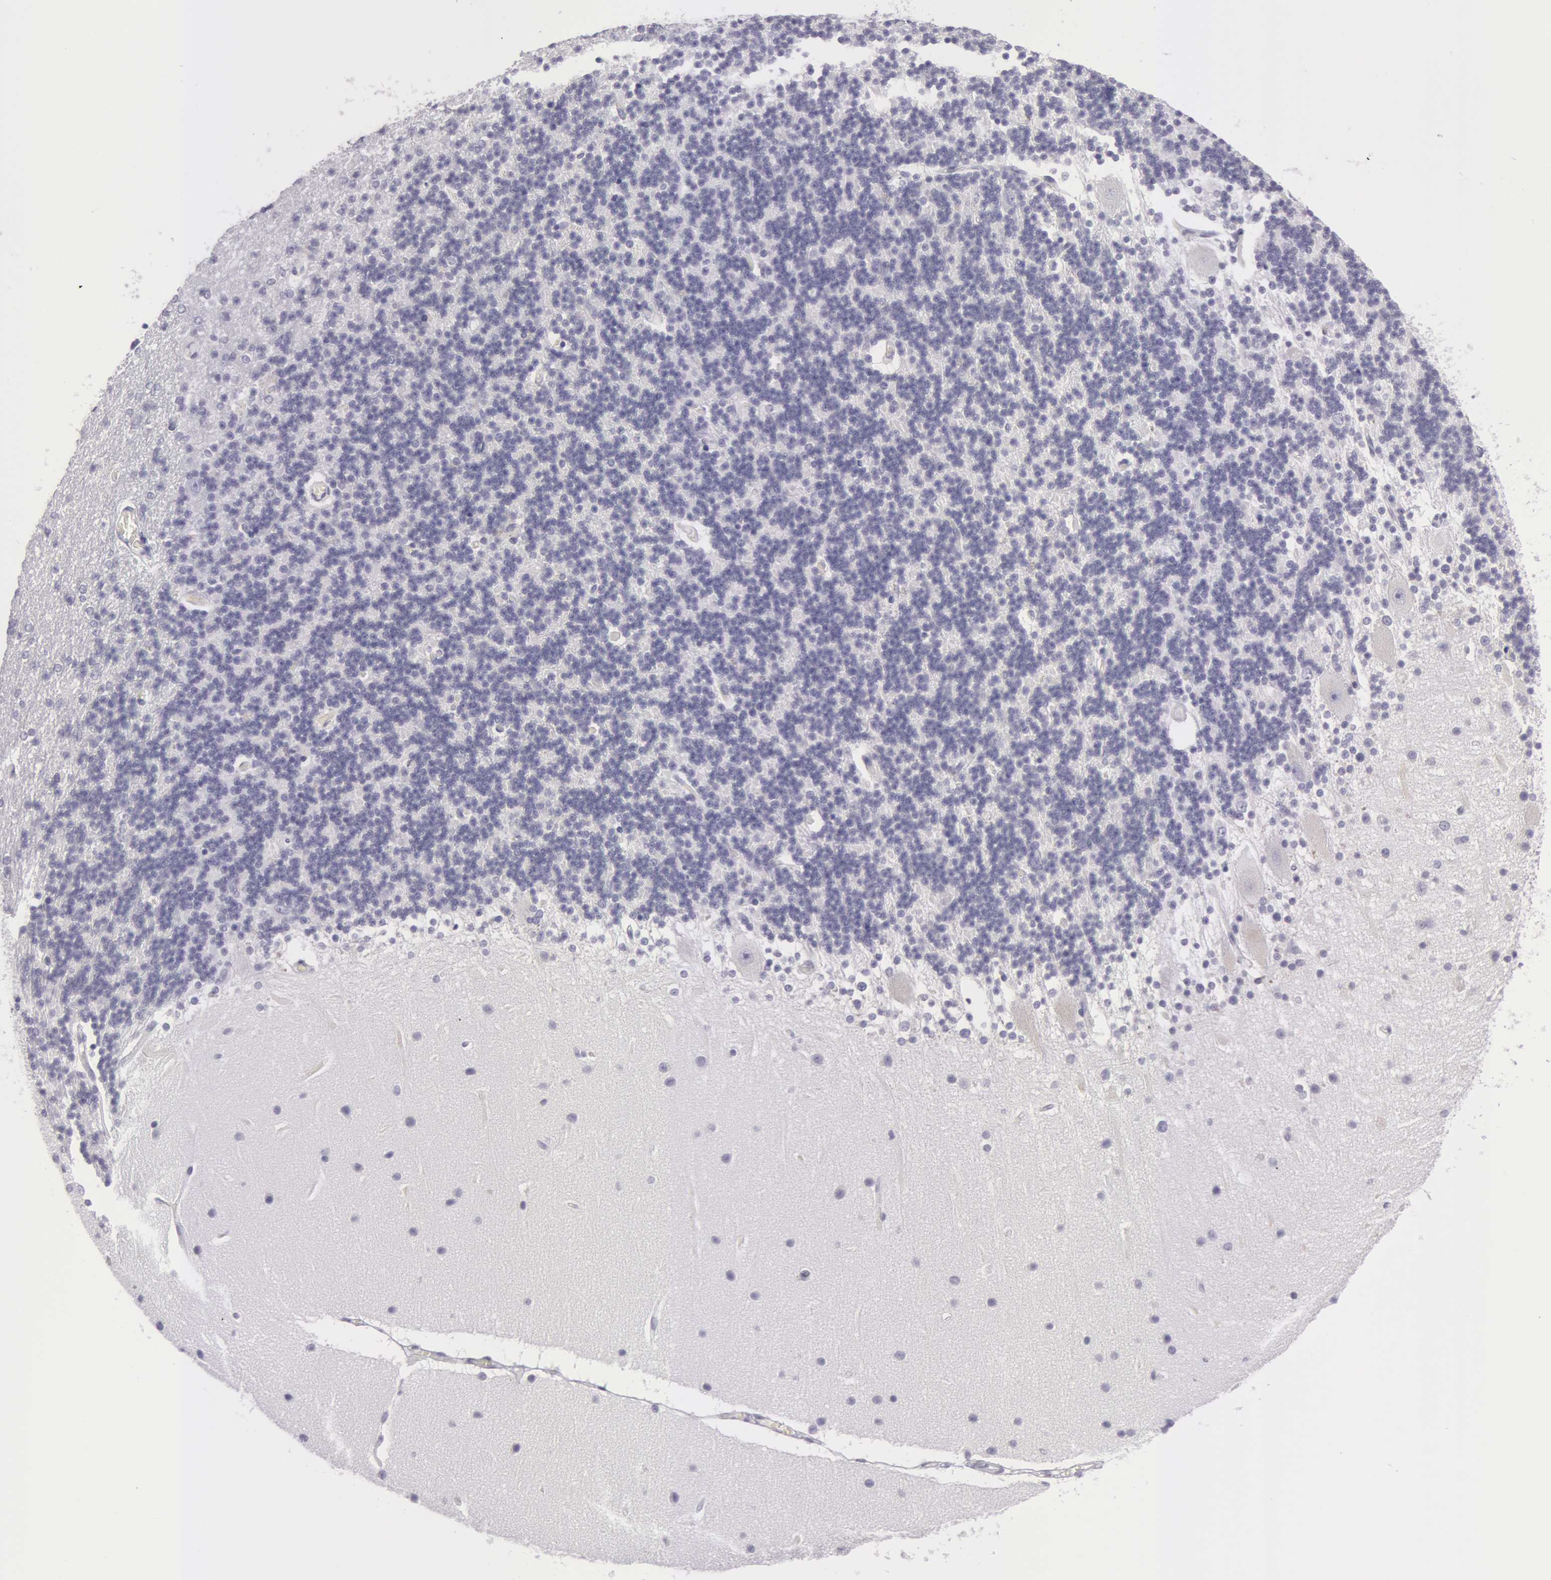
{"staining": {"intensity": "negative", "quantity": "none", "location": "none"}, "tissue": "cerebellum", "cell_type": "Cells in granular layer", "image_type": "normal", "snomed": [{"axis": "morphology", "description": "Normal tissue, NOS"}, {"axis": "topography", "description": "Cerebellum"}], "caption": "A micrograph of human cerebellum is negative for staining in cells in granular layer. Nuclei are stained in blue.", "gene": "AMACR", "patient": {"sex": "female", "age": 54}}